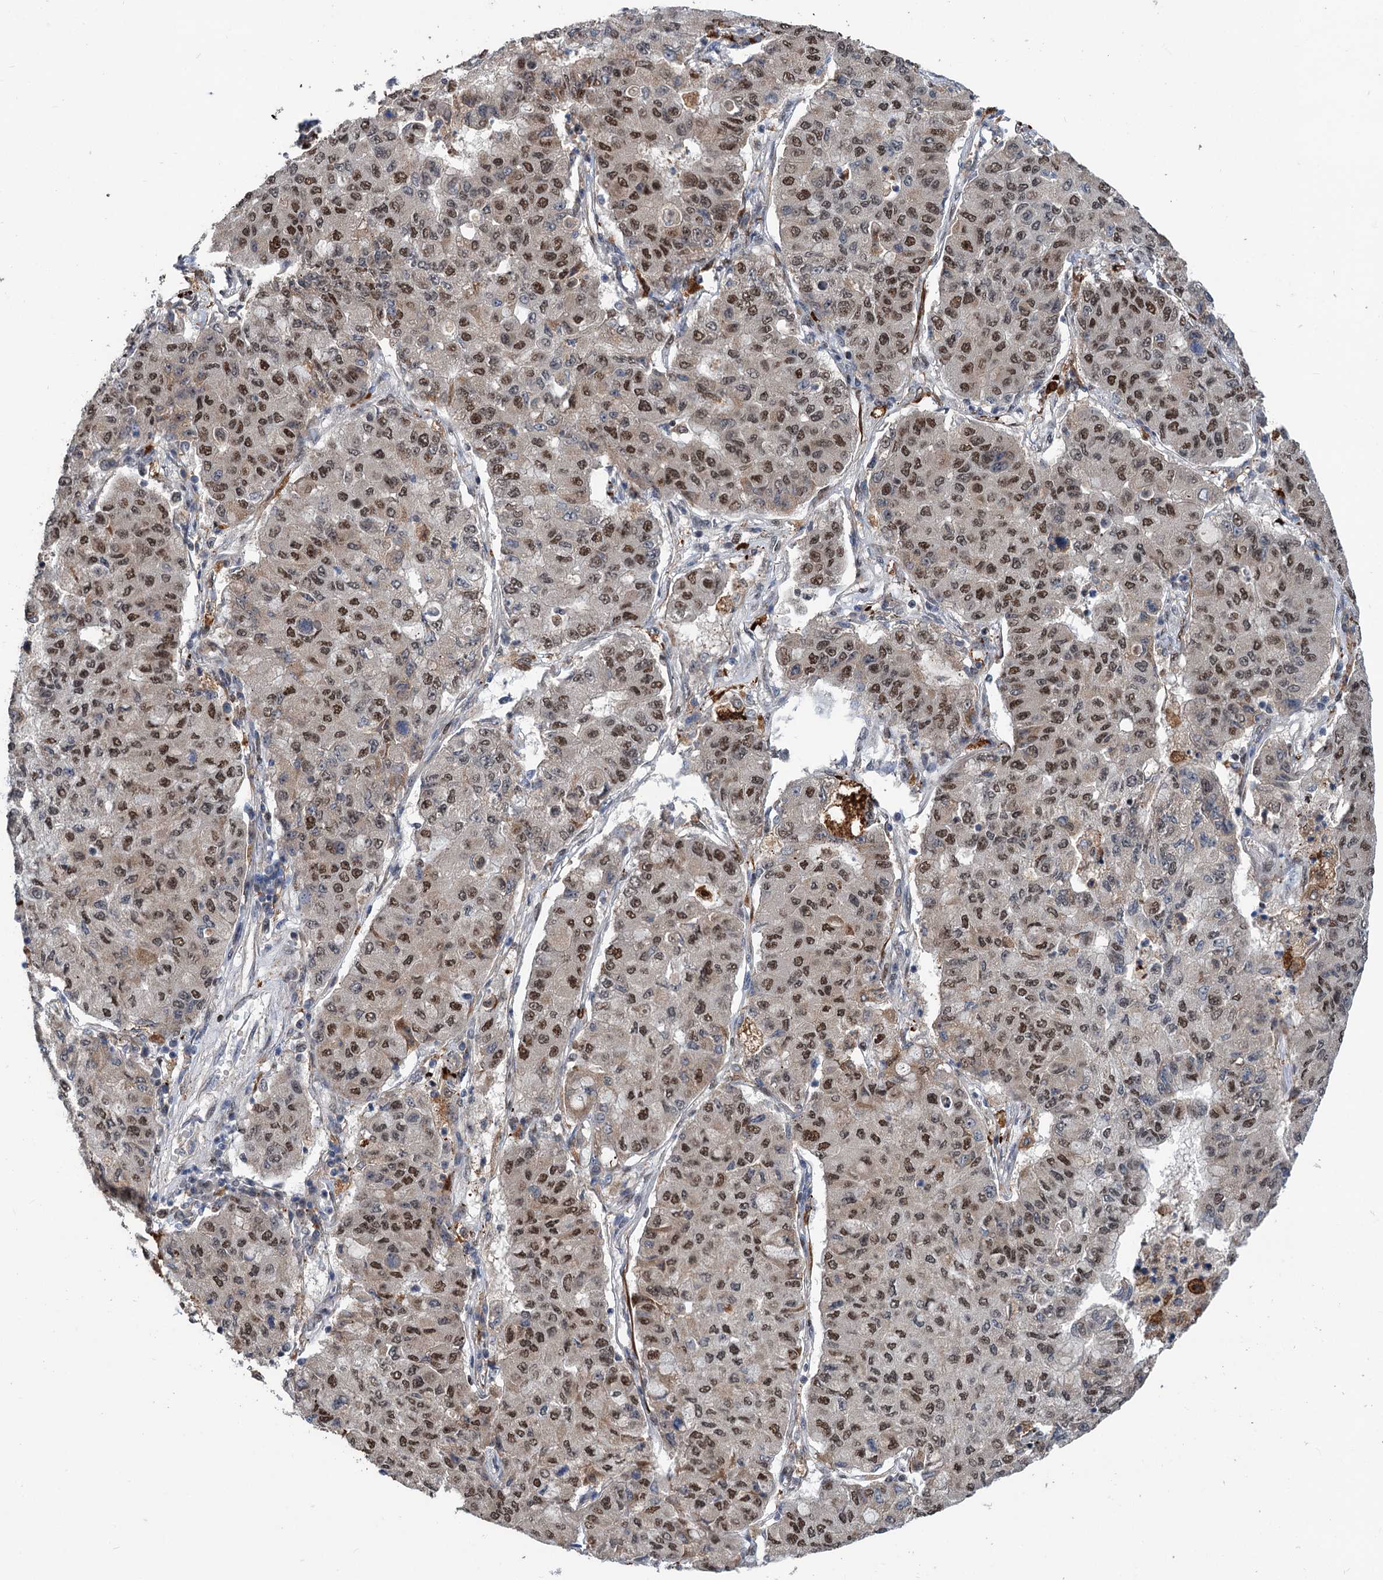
{"staining": {"intensity": "moderate", "quantity": ">75%", "location": "nuclear"}, "tissue": "lung cancer", "cell_type": "Tumor cells", "image_type": "cancer", "snomed": [{"axis": "morphology", "description": "Squamous cell carcinoma, NOS"}, {"axis": "topography", "description": "Lung"}], "caption": "Lung cancer (squamous cell carcinoma) tissue shows moderate nuclear staining in approximately >75% of tumor cells", "gene": "PHF8", "patient": {"sex": "male", "age": 74}}